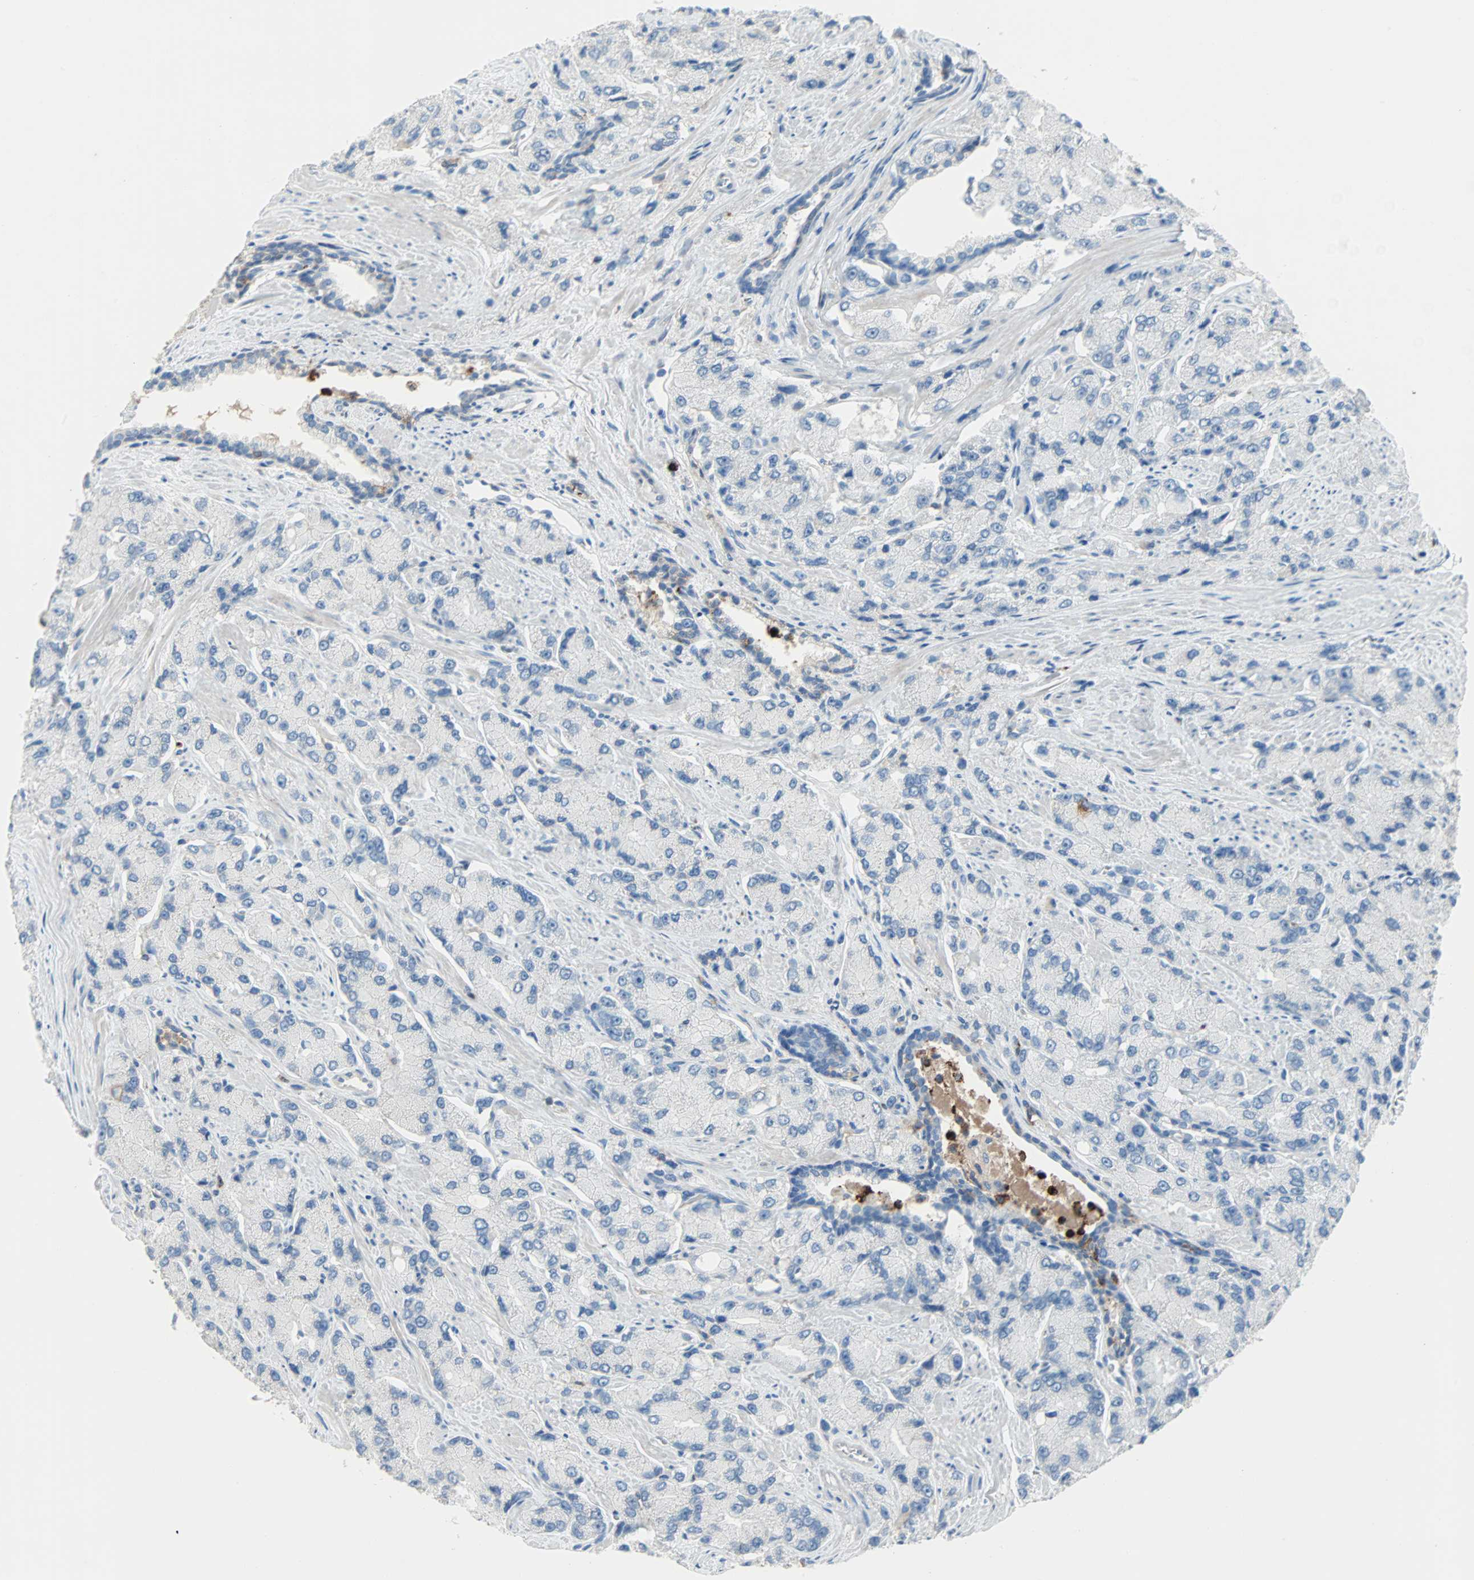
{"staining": {"intensity": "negative", "quantity": "none", "location": "none"}, "tissue": "prostate cancer", "cell_type": "Tumor cells", "image_type": "cancer", "snomed": [{"axis": "morphology", "description": "Adenocarcinoma, High grade"}, {"axis": "topography", "description": "Prostate"}], "caption": "Tumor cells show no significant staining in adenocarcinoma (high-grade) (prostate).", "gene": "CLEC4A", "patient": {"sex": "male", "age": 58}}